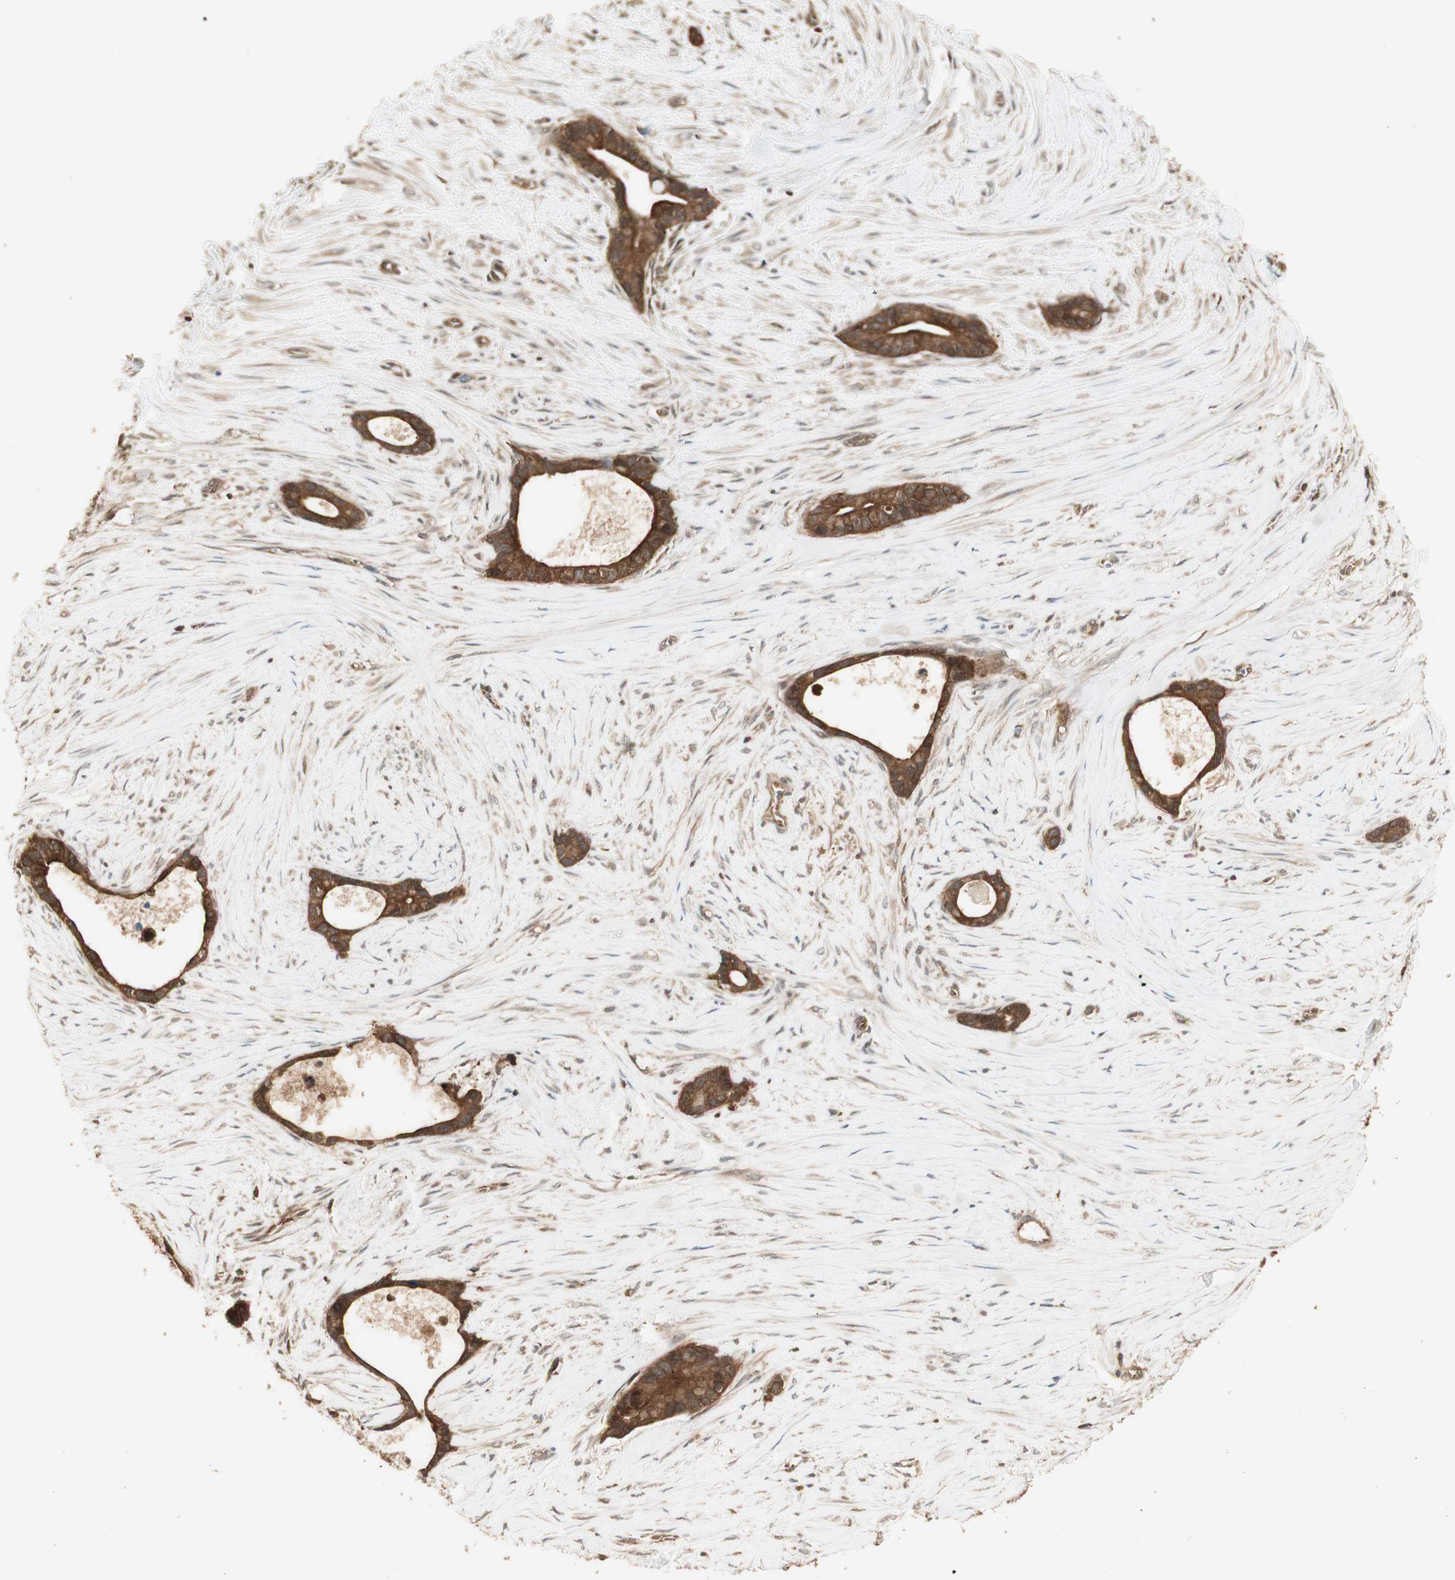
{"staining": {"intensity": "moderate", "quantity": ">75%", "location": "cytoplasmic/membranous"}, "tissue": "liver cancer", "cell_type": "Tumor cells", "image_type": "cancer", "snomed": [{"axis": "morphology", "description": "Cholangiocarcinoma"}, {"axis": "topography", "description": "Liver"}], "caption": "There is medium levels of moderate cytoplasmic/membranous expression in tumor cells of liver cholangiocarcinoma, as demonstrated by immunohistochemical staining (brown color).", "gene": "YWHAB", "patient": {"sex": "female", "age": 55}}